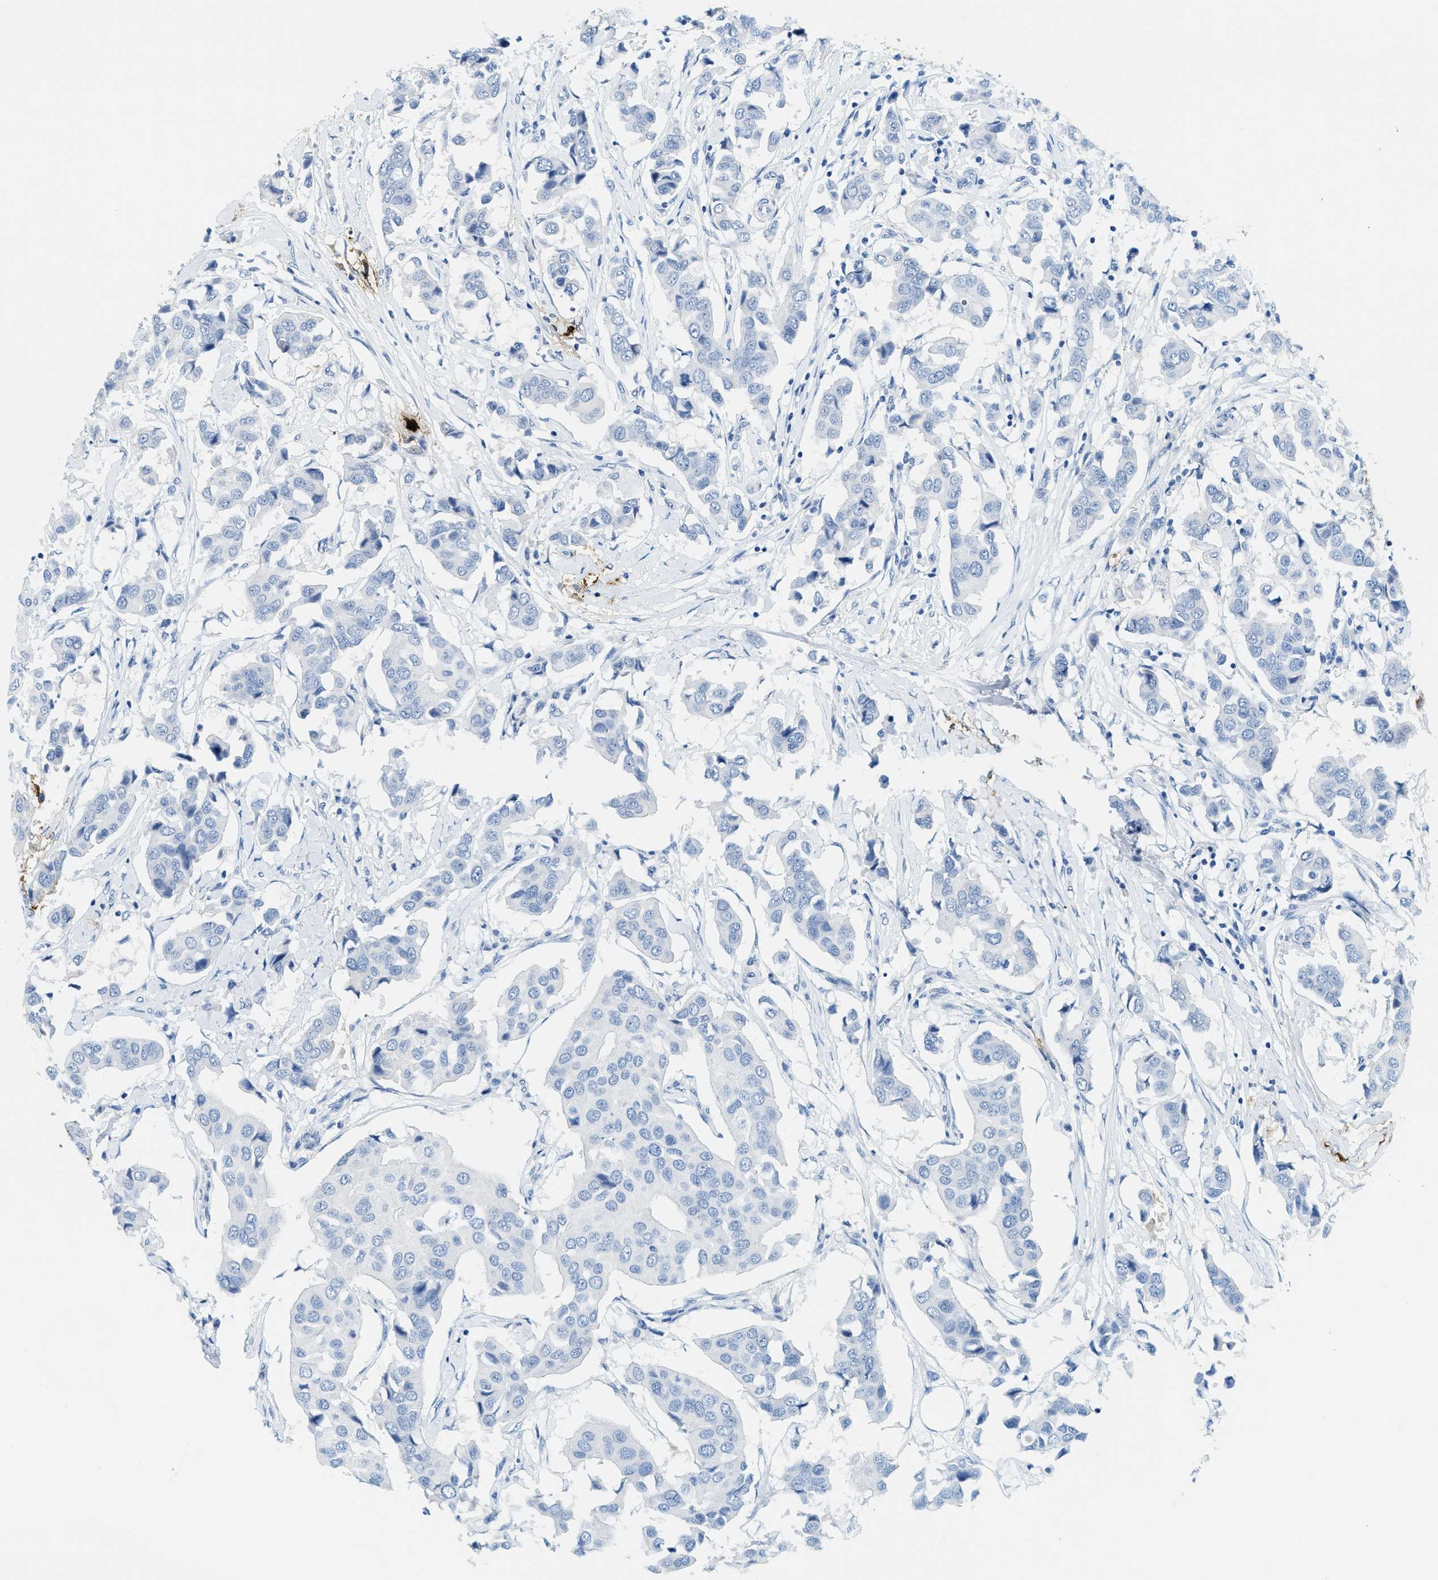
{"staining": {"intensity": "negative", "quantity": "none", "location": "none"}, "tissue": "breast cancer", "cell_type": "Tumor cells", "image_type": "cancer", "snomed": [{"axis": "morphology", "description": "Duct carcinoma"}, {"axis": "topography", "description": "Breast"}], "caption": "This is an immunohistochemistry (IHC) micrograph of human breast cancer. There is no expression in tumor cells.", "gene": "TPSAB1", "patient": {"sex": "female", "age": 80}}